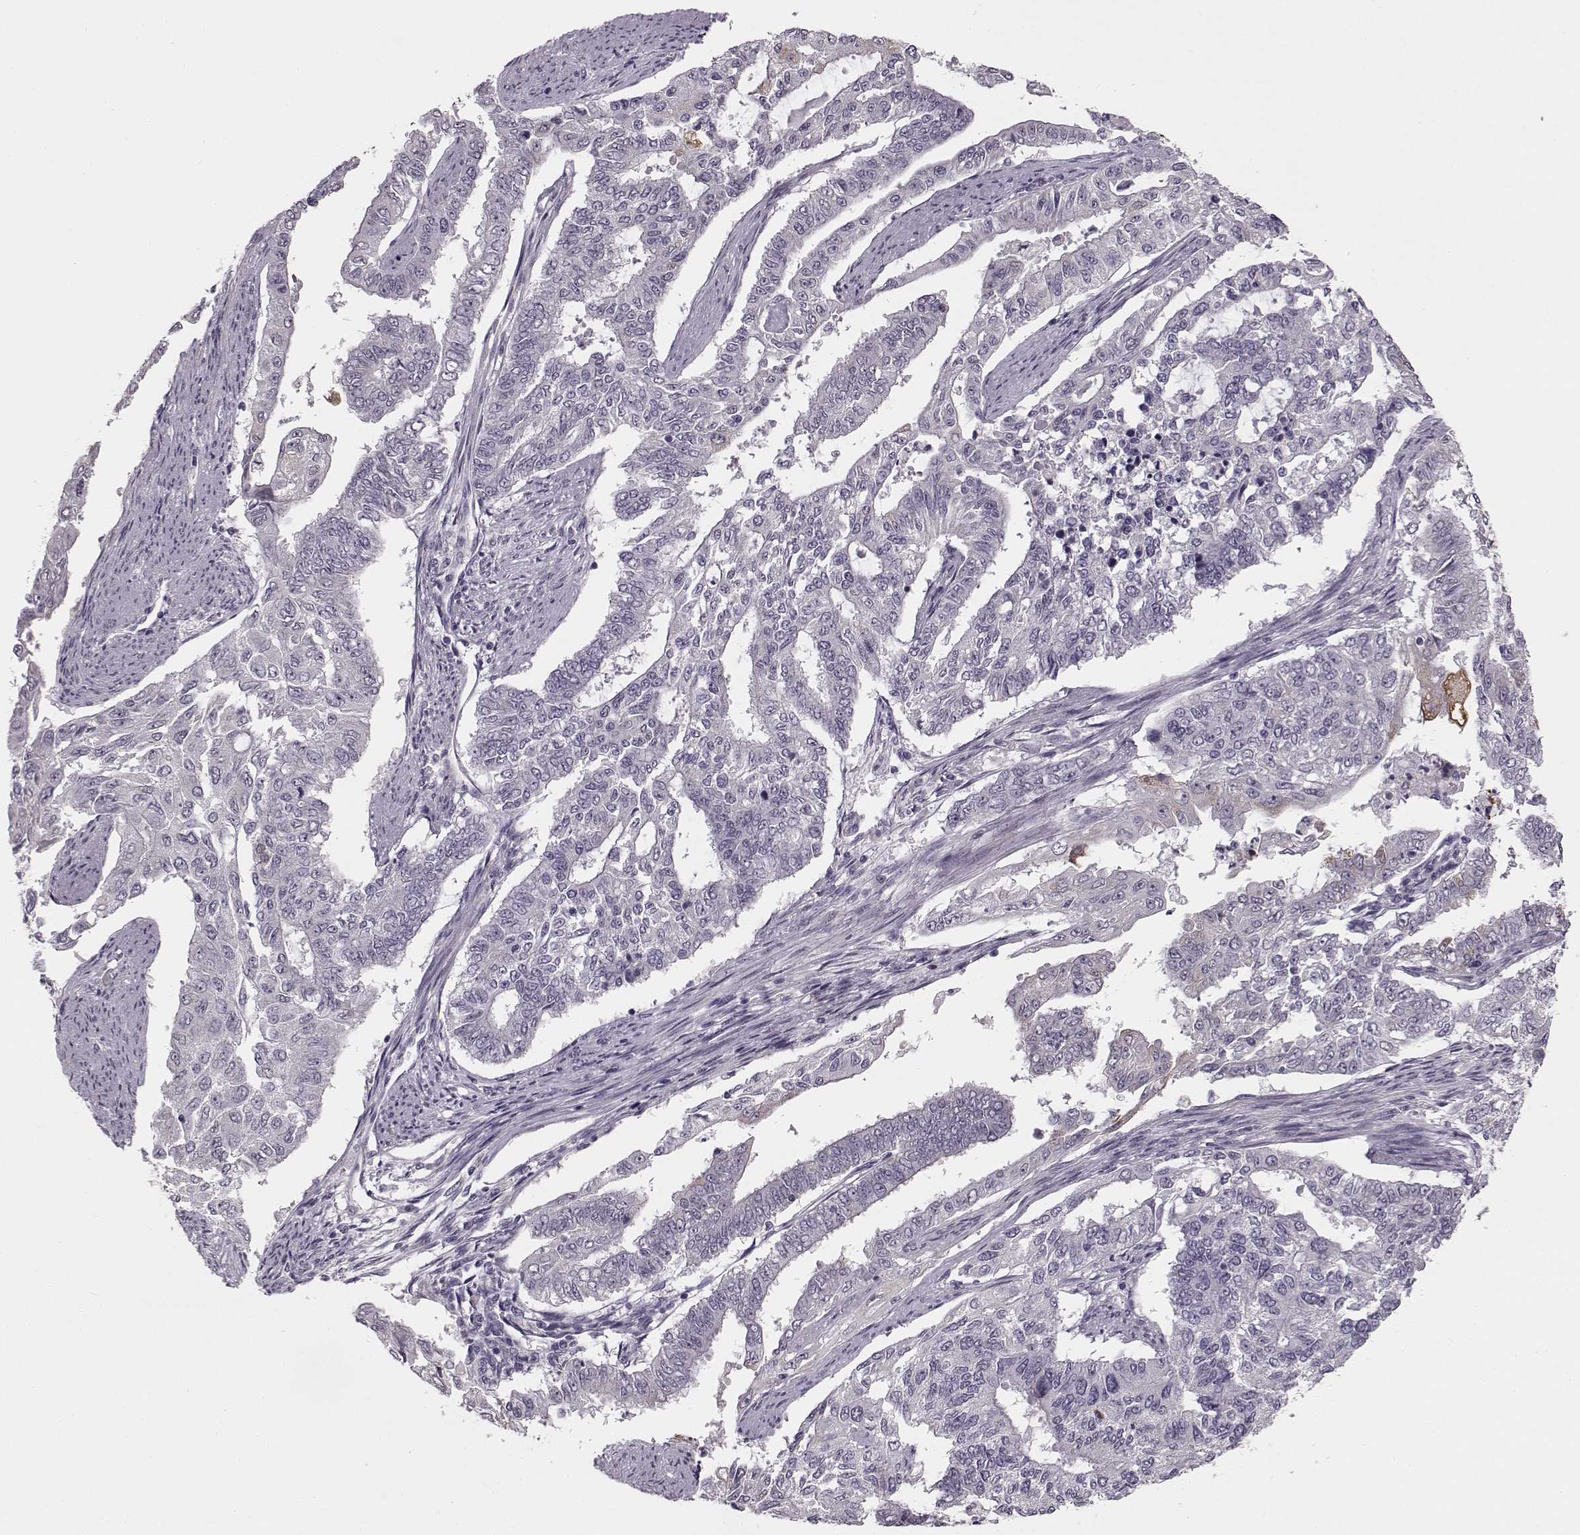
{"staining": {"intensity": "negative", "quantity": "none", "location": "none"}, "tissue": "endometrial cancer", "cell_type": "Tumor cells", "image_type": "cancer", "snomed": [{"axis": "morphology", "description": "Adenocarcinoma, NOS"}, {"axis": "topography", "description": "Uterus"}], "caption": "DAB (3,3'-diaminobenzidine) immunohistochemical staining of endometrial adenocarcinoma reveals no significant expression in tumor cells.", "gene": "MAP6D1", "patient": {"sex": "female", "age": 59}}